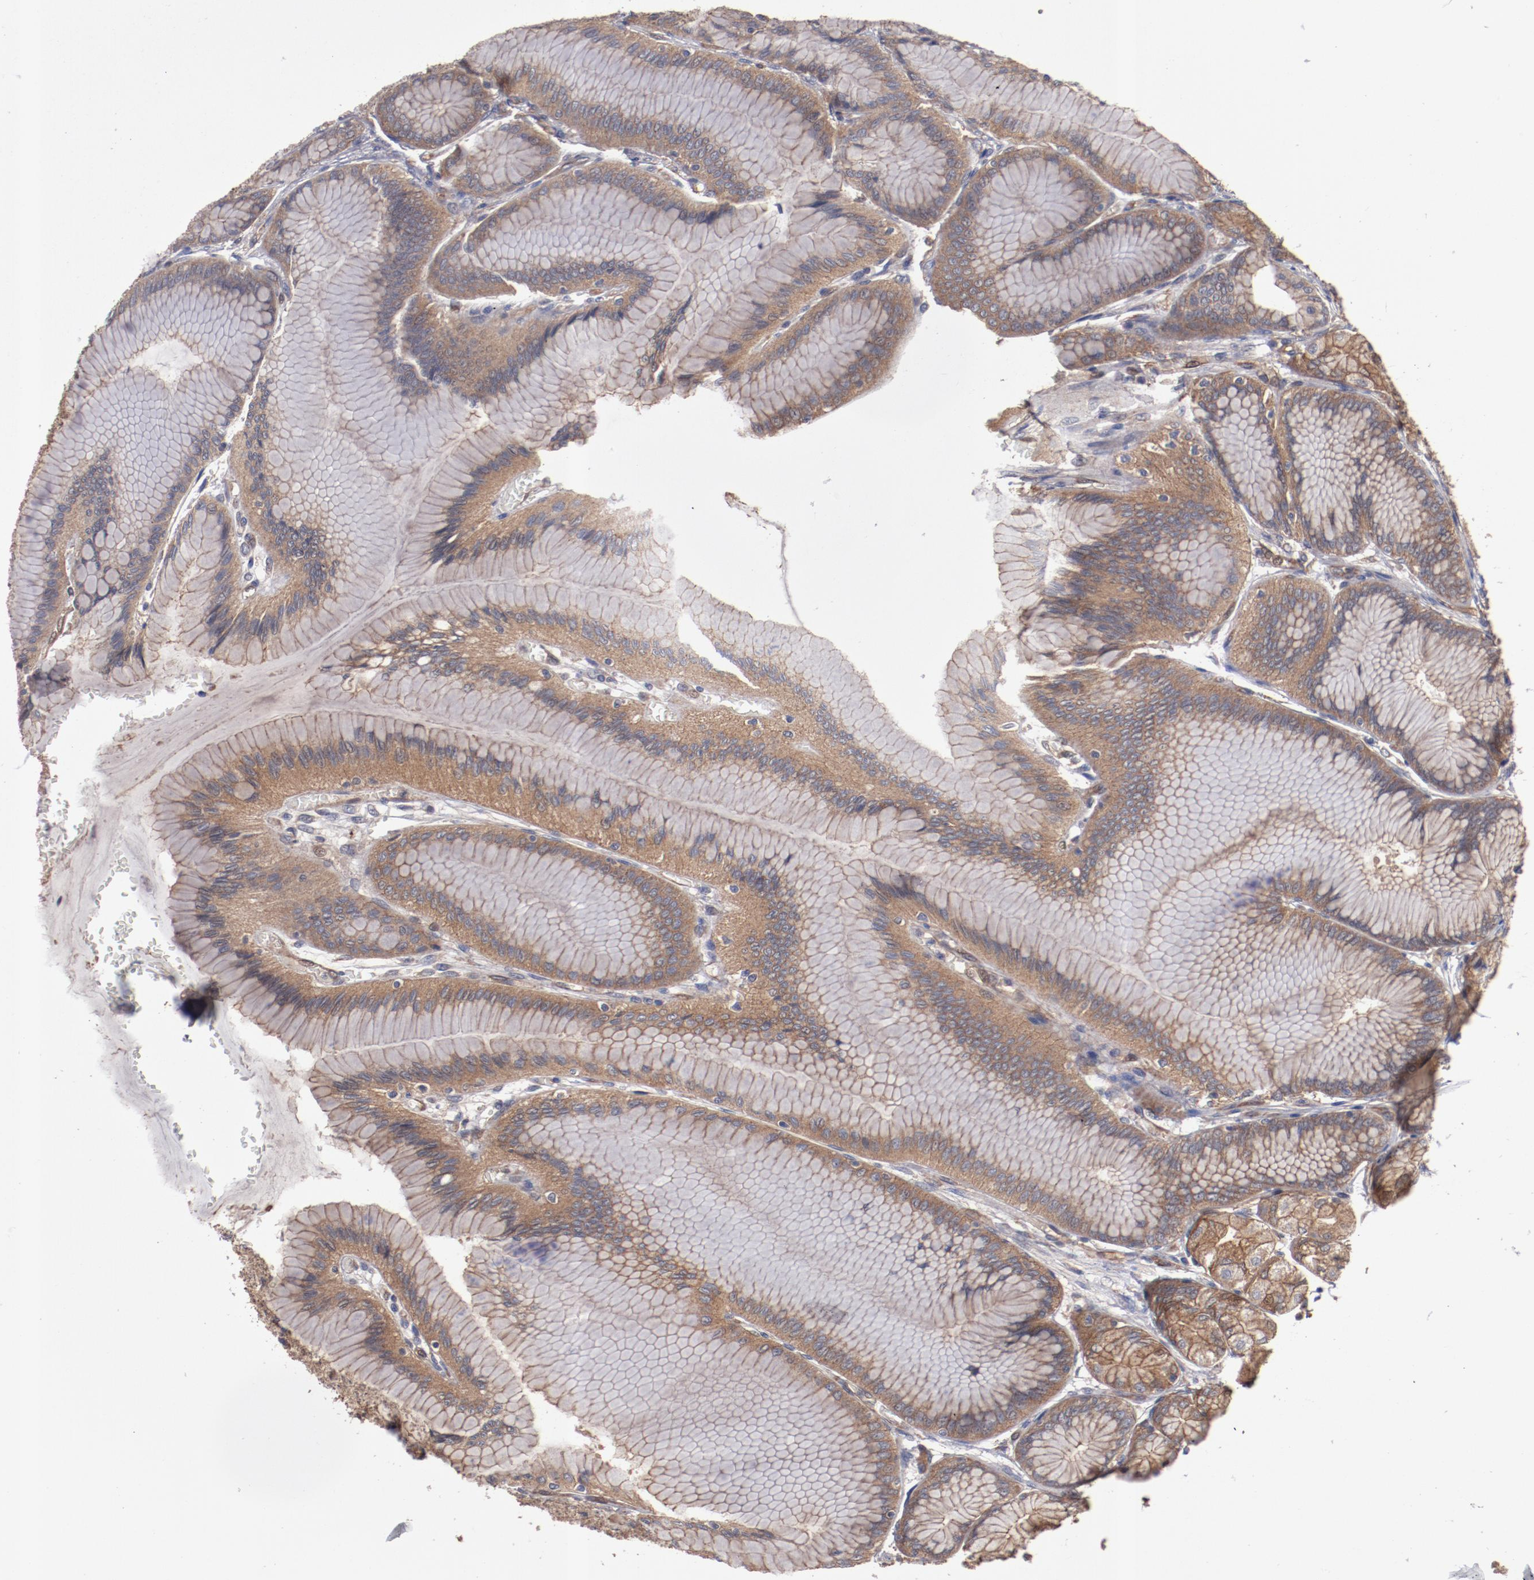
{"staining": {"intensity": "moderate", "quantity": ">75%", "location": "cytoplasmic/membranous"}, "tissue": "stomach", "cell_type": "Glandular cells", "image_type": "normal", "snomed": [{"axis": "morphology", "description": "Normal tissue, NOS"}, {"axis": "morphology", "description": "Adenocarcinoma, NOS"}, {"axis": "topography", "description": "Stomach"}, {"axis": "topography", "description": "Stomach, lower"}], "caption": "Stomach stained with a brown dye displays moderate cytoplasmic/membranous positive expression in approximately >75% of glandular cells.", "gene": "DNAAF2", "patient": {"sex": "female", "age": 65}}